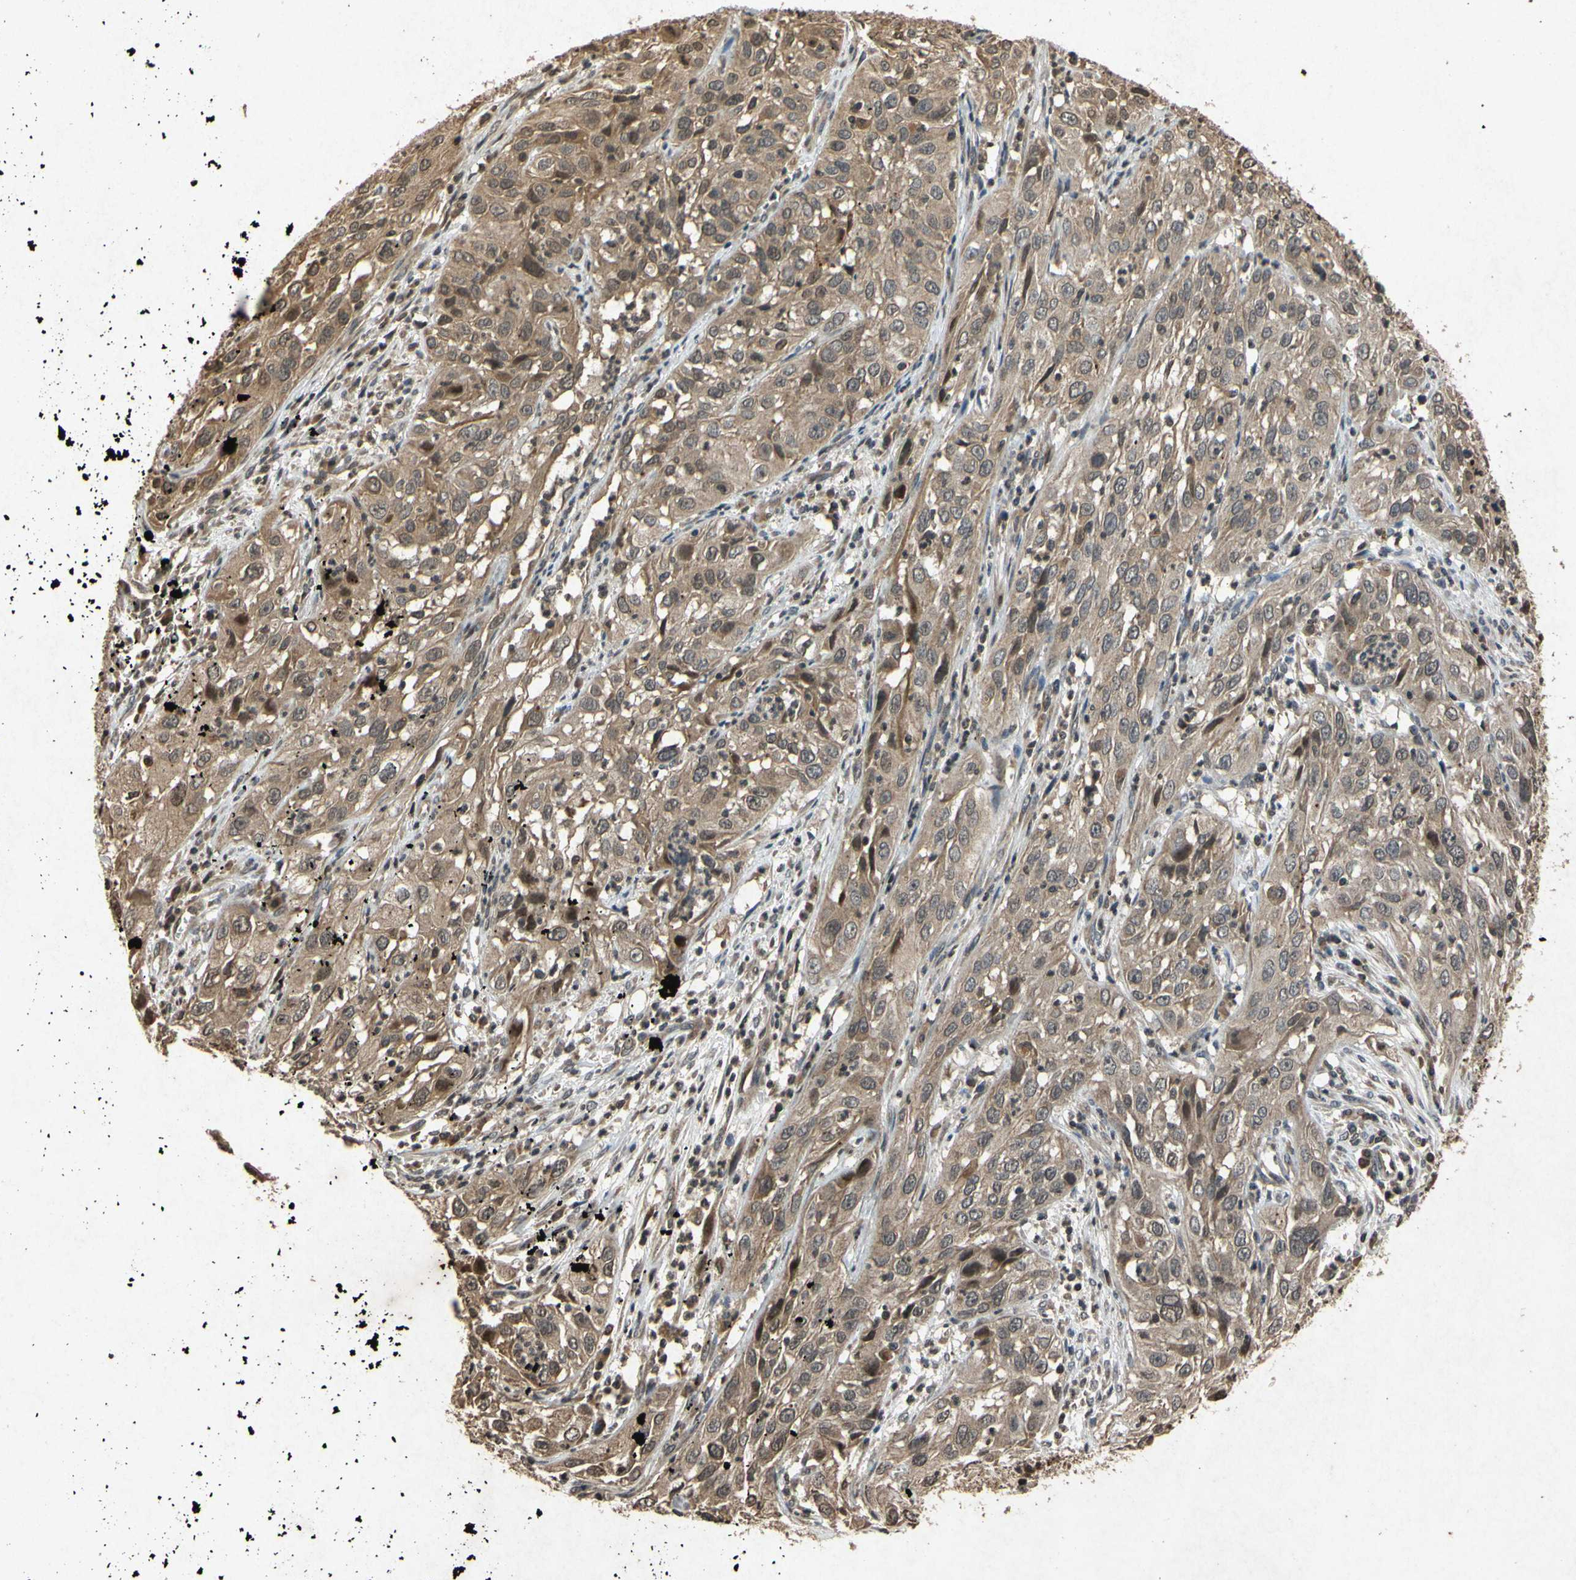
{"staining": {"intensity": "weak", "quantity": ">75%", "location": "cytoplasmic/membranous"}, "tissue": "cervical cancer", "cell_type": "Tumor cells", "image_type": "cancer", "snomed": [{"axis": "morphology", "description": "Squamous cell carcinoma, NOS"}, {"axis": "topography", "description": "Cervix"}], "caption": "Immunohistochemical staining of human squamous cell carcinoma (cervical) demonstrates low levels of weak cytoplasmic/membranous protein positivity in approximately >75% of tumor cells.", "gene": "ATP6V1H", "patient": {"sex": "female", "age": 32}}